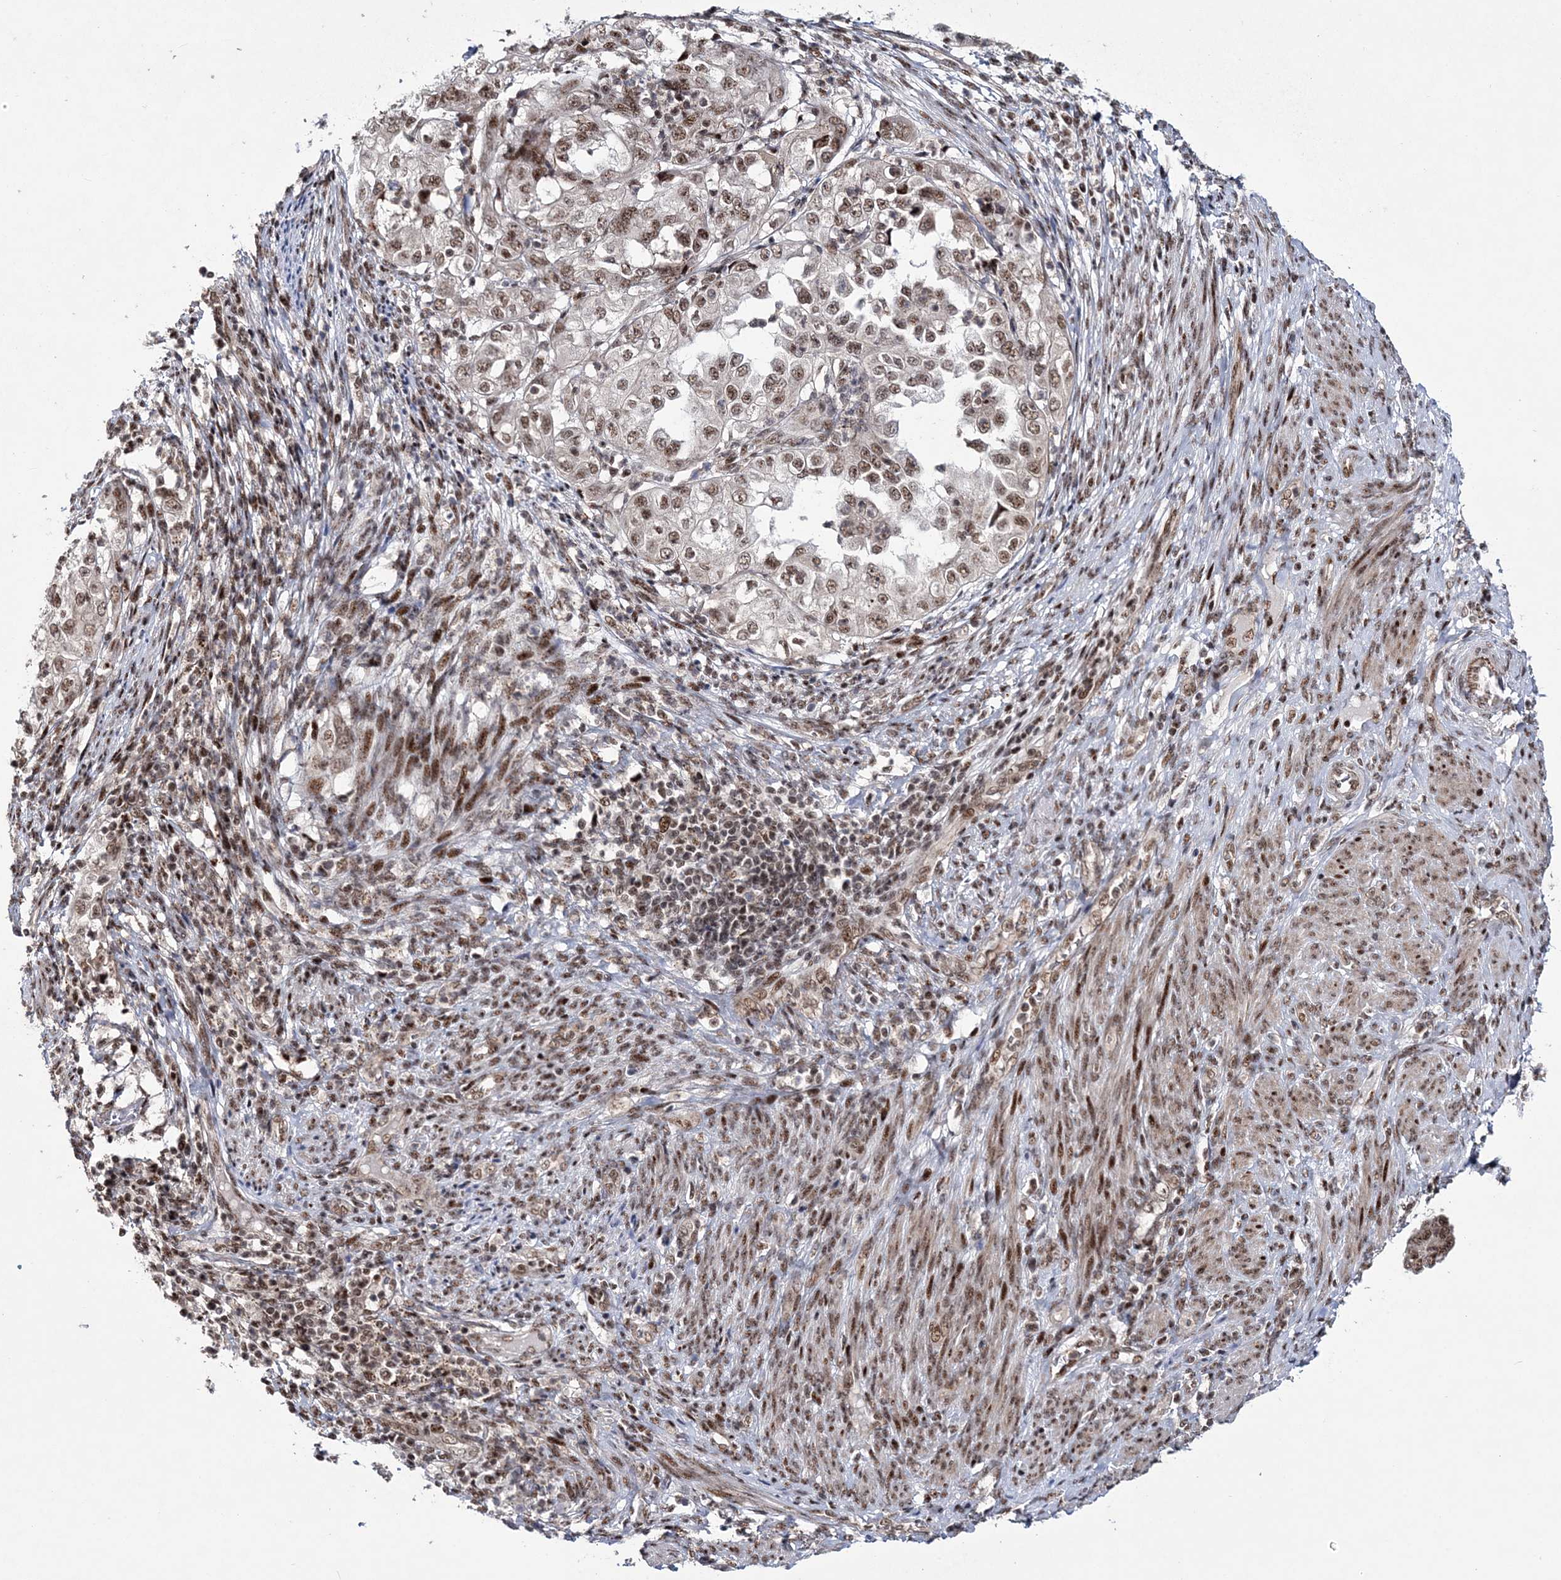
{"staining": {"intensity": "moderate", "quantity": "25%-75%", "location": "cytoplasmic/membranous,nuclear"}, "tissue": "endometrial cancer", "cell_type": "Tumor cells", "image_type": "cancer", "snomed": [{"axis": "morphology", "description": "Adenocarcinoma, NOS"}, {"axis": "topography", "description": "Endometrium"}], "caption": "Immunohistochemical staining of endometrial cancer (adenocarcinoma) shows medium levels of moderate cytoplasmic/membranous and nuclear staining in approximately 25%-75% of tumor cells. Nuclei are stained in blue.", "gene": "TATDN2", "patient": {"sex": "female", "age": 85}}